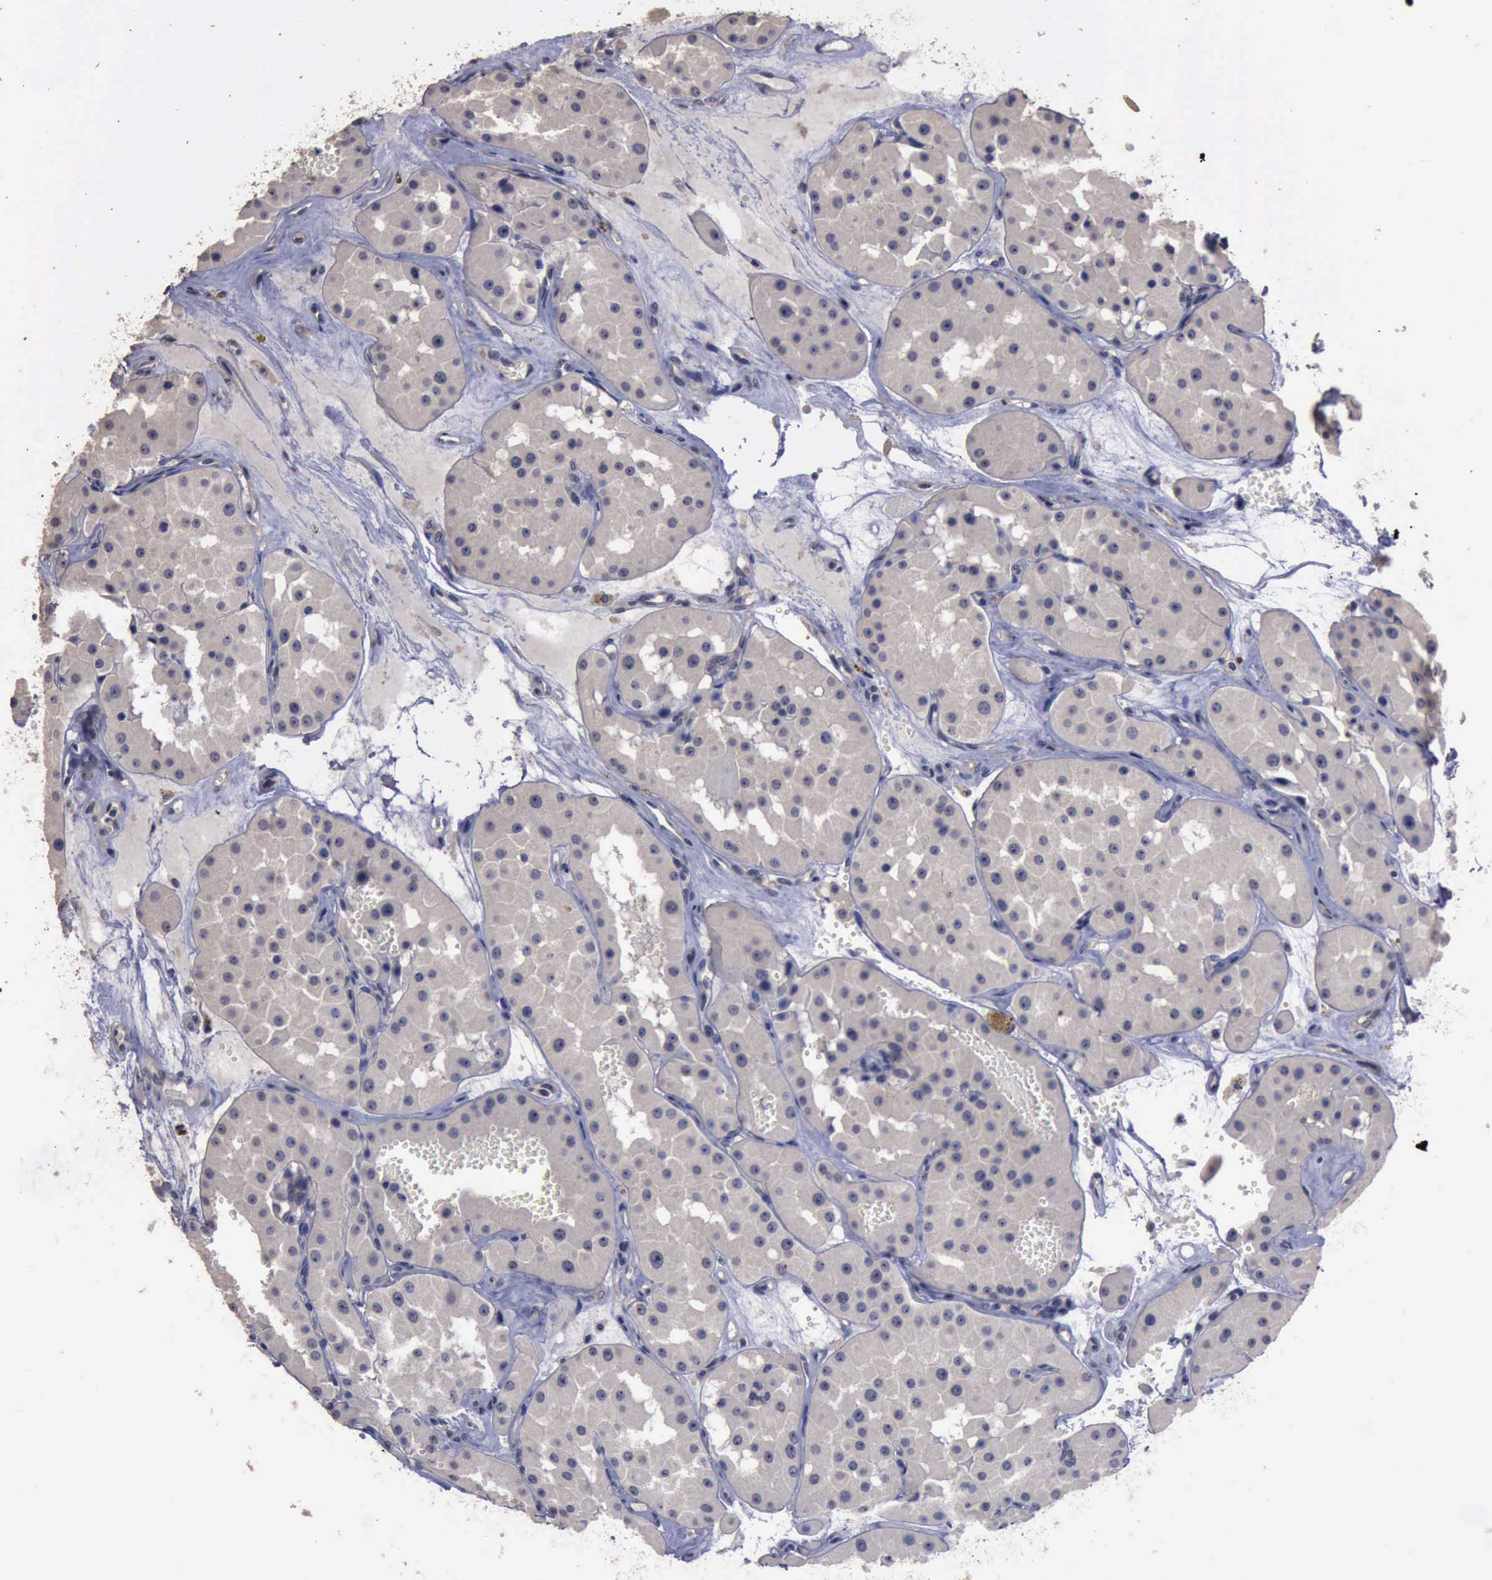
{"staining": {"intensity": "weak", "quantity": "25%-75%", "location": "cytoplasmic/membranous"}, "tissue": "renal cancer", "cell_type": "Tumor cells", "image_type": "cancer", "snomed": [{"axis": "morphology", "description": "Adenocarcinoma, uncertain malignant potential"}, {"axis": "topography", "description": "Kidney"}], "caption": "Weak cytoplasmic/membranous staining is present in approximately 25%-75% of tumor cells in renal cancer.", "gene": "CRKL", "patient": {"sex": "male", "age": 63}}